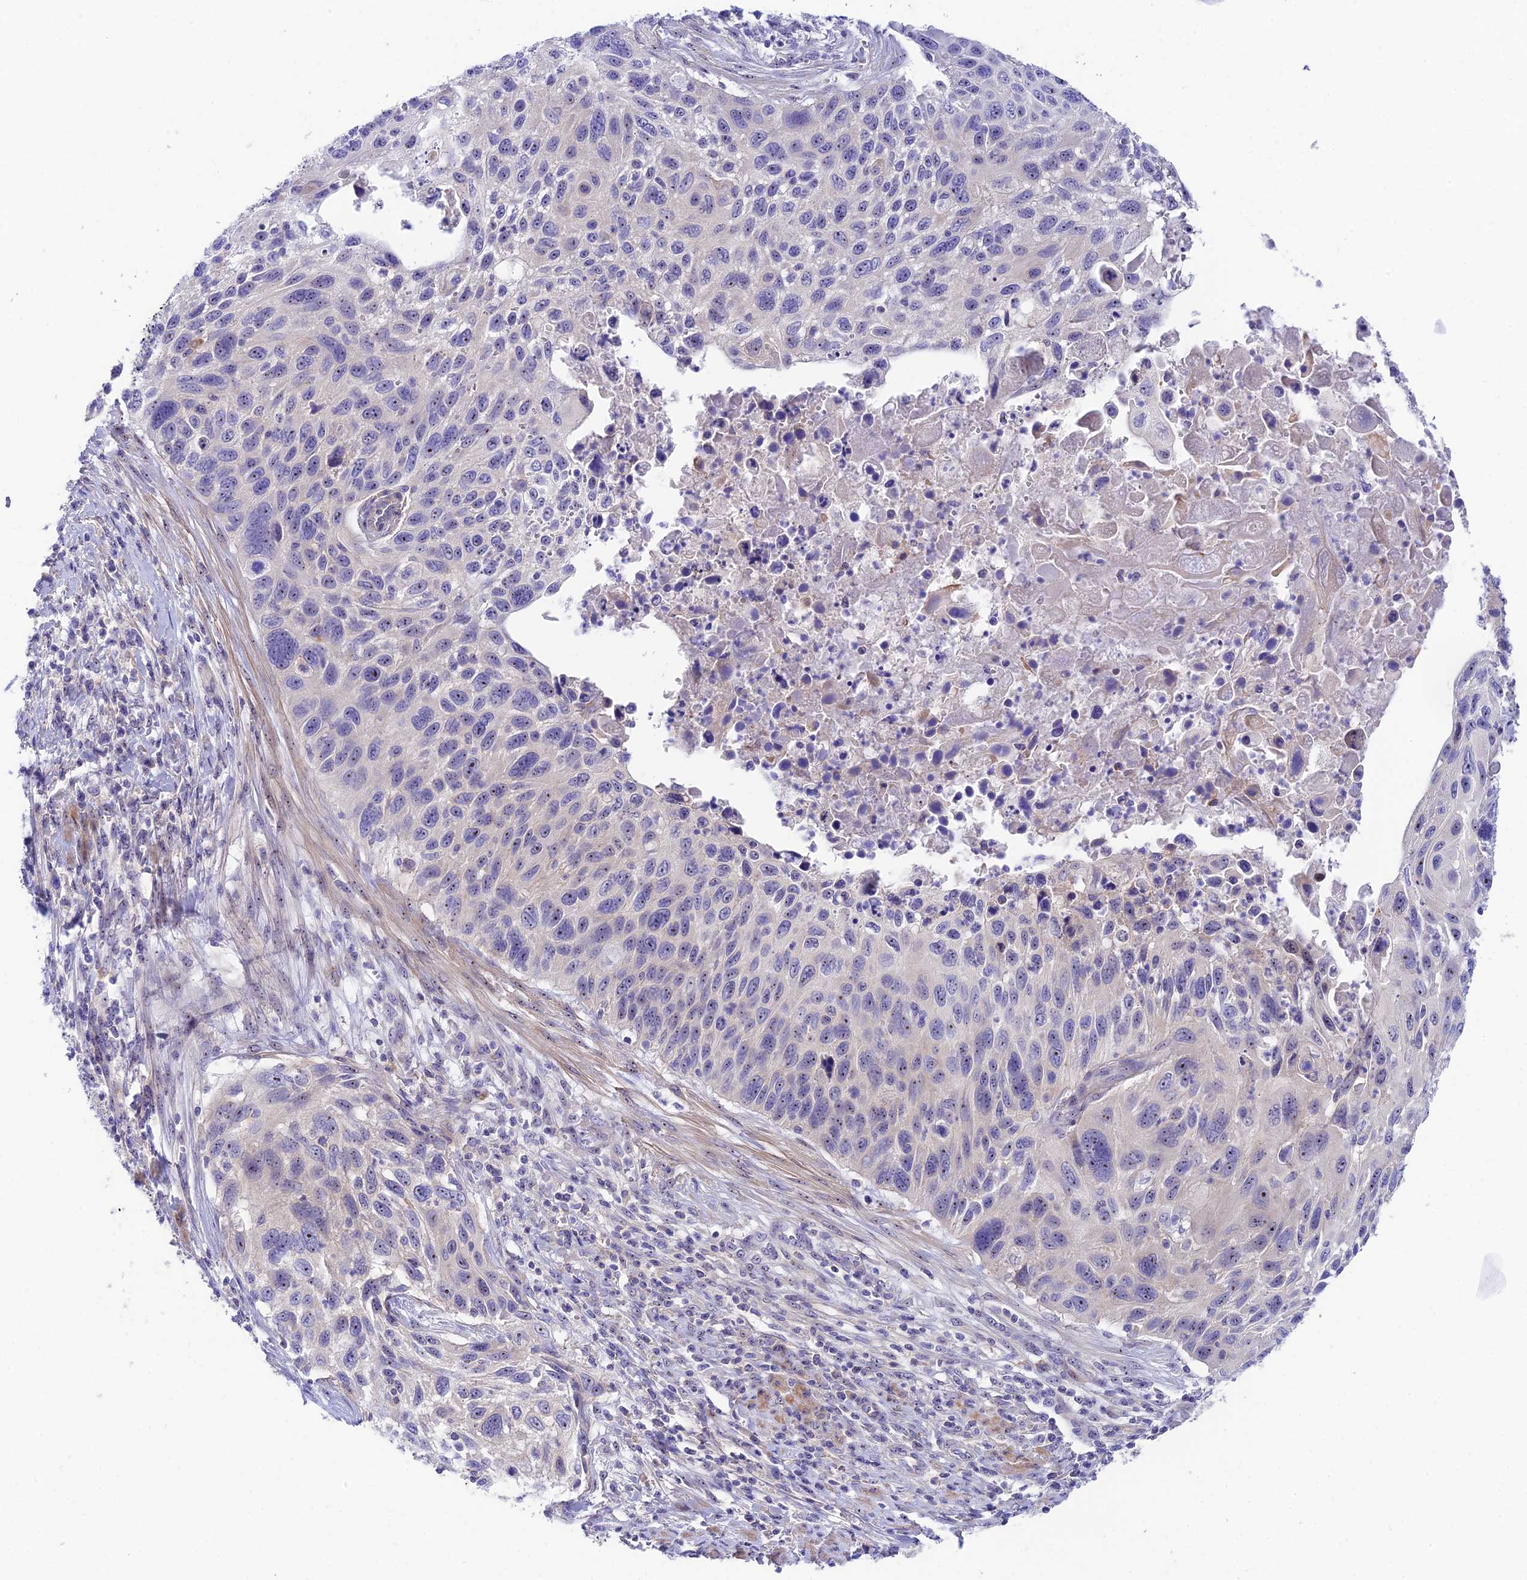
{"staining": {"intensity": "negative", "quantity": "none", "location": "none"}, "tissue": "cervical cancer", "cell_type": "Tumor cells", "image_type": "cancer", "snomed": [{"axis": "morphology", "description": "Squamous cell carcinoma, NOS"}, {"axis": "topography", "description": "Cervix"}], "caption": "A high-resolution image shows immunohistochemistry staining of cervical squamous cell carcinoma, which demonstrates no significant staining in tumor cells. Nuclei are stained in blue.", "gene": "DUSP29", "patient": {"sex": "female", "age": 70}}